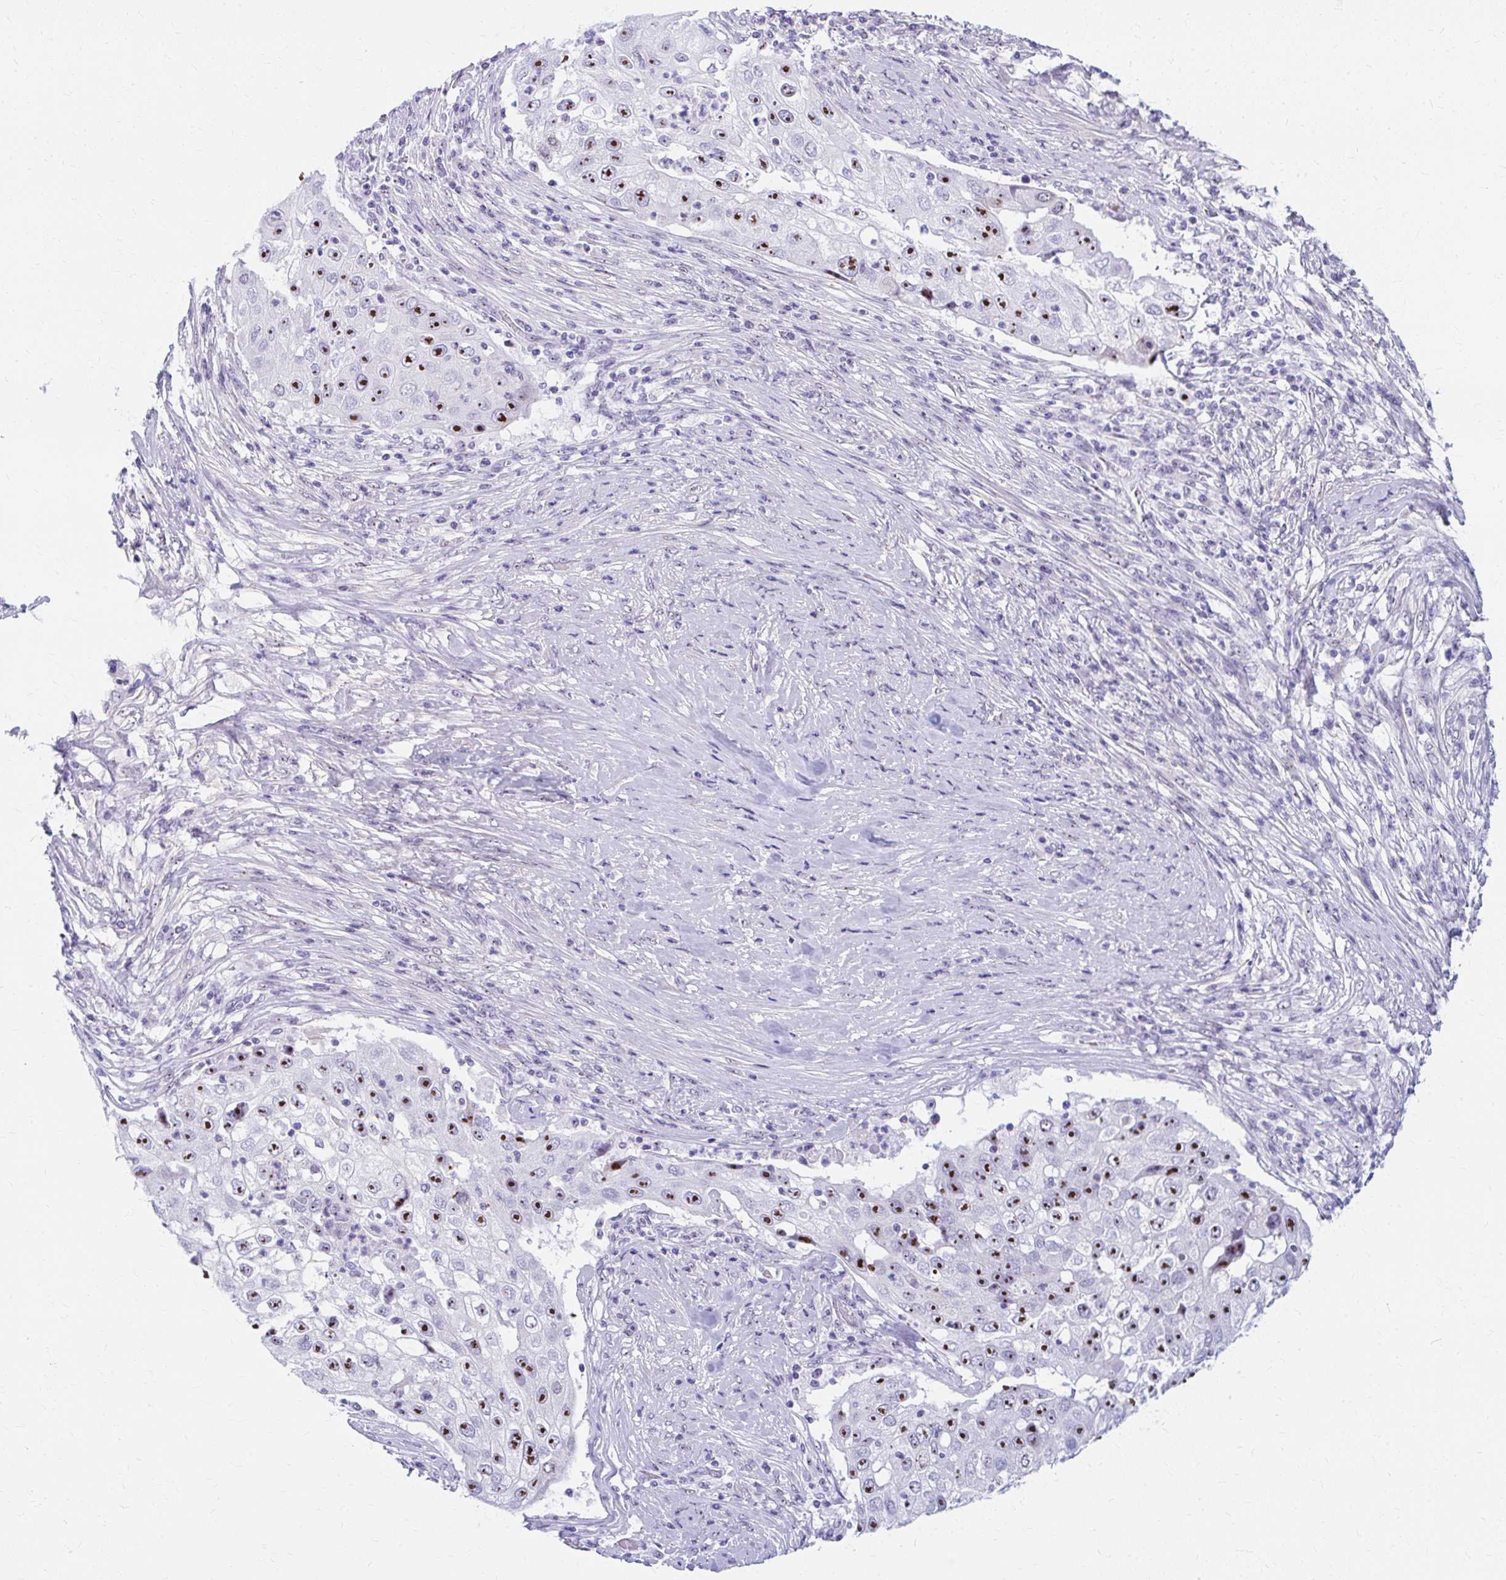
{"staining": {"intensity": "strong", "quantity": ">75%", "location": "nuclear"}, "tissue": "lung cancer", "cell_type": "Tumor cells", "image_type": "cancer", "snomed": [{"axis": "morphology", "description": "Squamous cell carcinoma, NOS"}, {"axis": "topography", "description": "Lung"}], "caption": "Immunohistochemistry staining of squamous cell carcinoma (lung), which demonstrates high levels of strong nuclear expression in about >75% of tumor cells indicating strong nuclear protein staining. The staining was performed using DAB (brown) for protein detection and nuclei were counterstained in hematoxylin (blue).", "gene": "FTSJ3", "patient": {"sex": "male", "age": 64}}